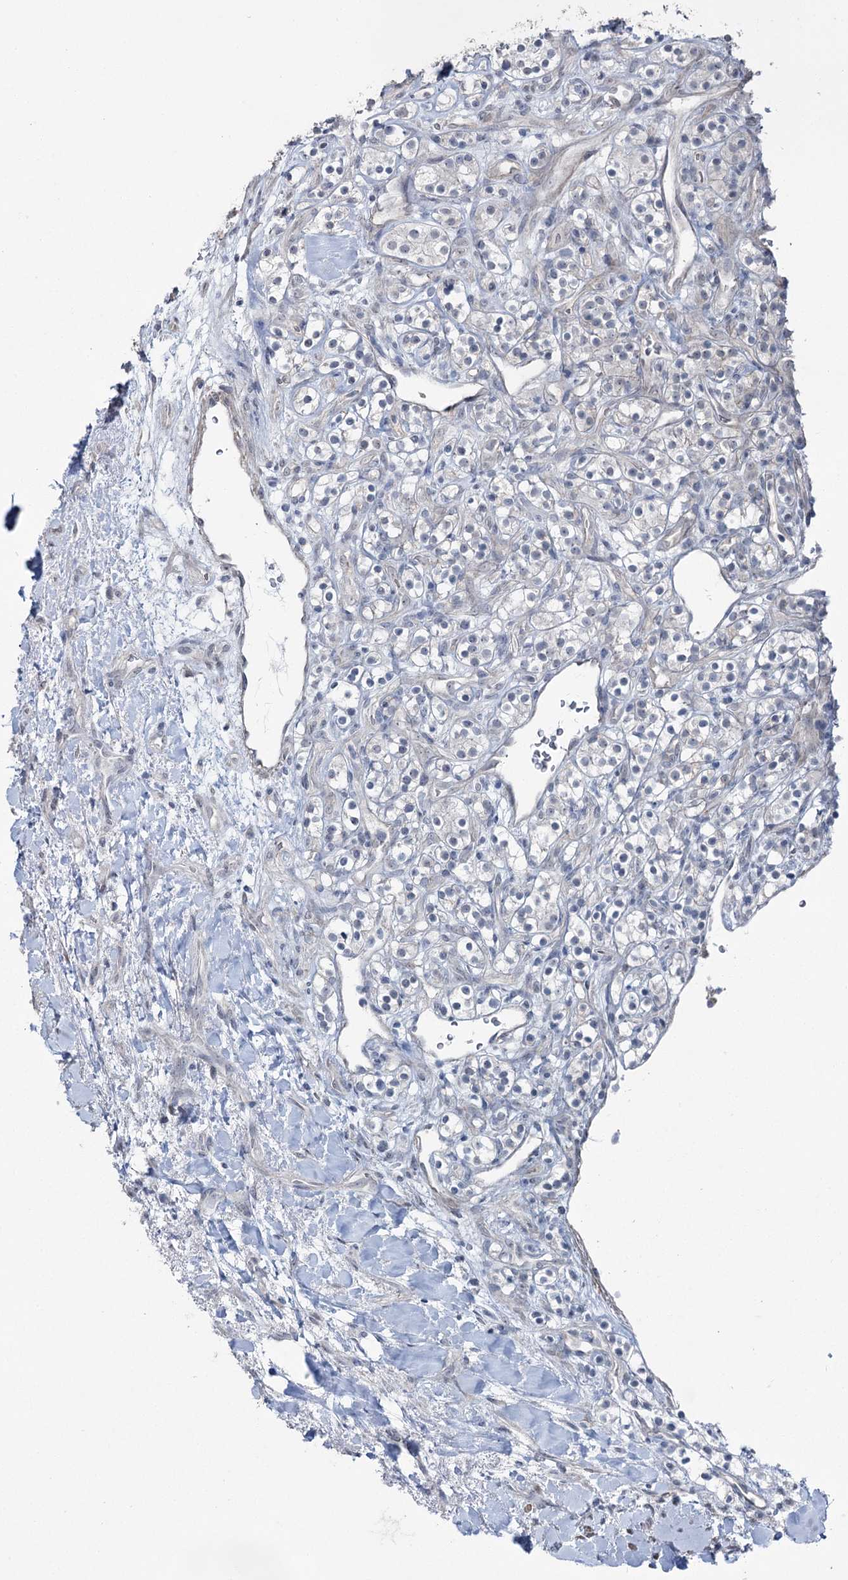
{"staining": {"intensity": "negative", "quantity": "none", "location": "none"}, "tissue": "renal cancer", "cell_type": "Tumor cells", "image_type": "cancer", "snomed": [{"axis": "morphology", "description": "Adenocarcinoma, NOS"}, {"axis": "topography", "description": "Kidney"}], "caption": "Histopathology image shows no significant protein expression in tumor cells of renal cancer. Nuclei are stained in blue.", "gene": "FAM120B", "patient": {"sex": "male", "age": 77}}